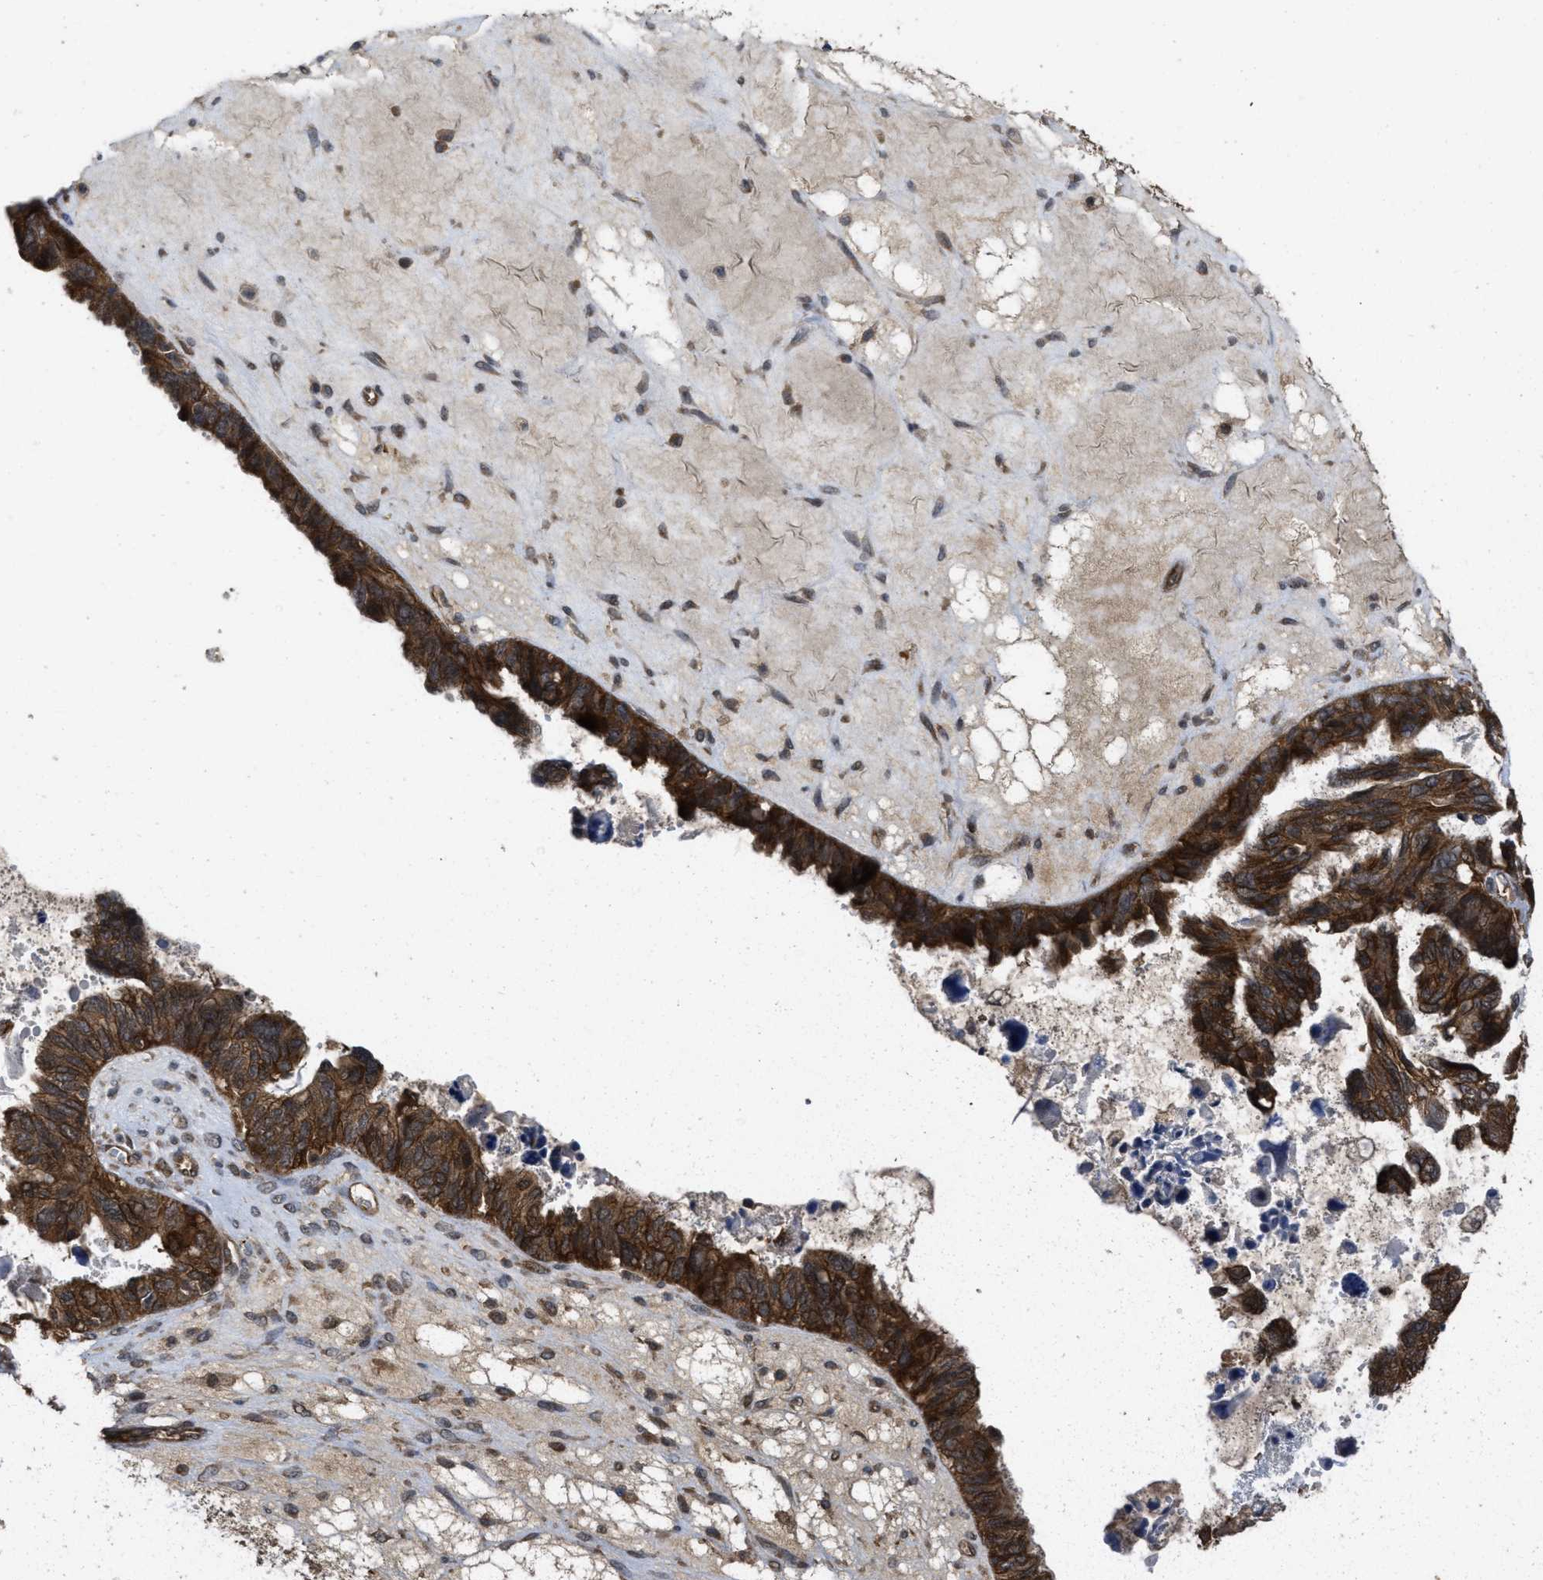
{"staining": {"intensity": "strong", "quantity": ">75%", "location": "cytoplasmic/membranous"}, "tissue": "ovarian cancer", "cell_type": "Tumor cells", "image_type": "cancer", "snomed": [{"axis": "morphology", "description": "Cystadenocarcinoma, serous, NOS"}, {"axis": "topography", "description": "Ovary"}], "caption": "High-power microscopy captured an immunohistochemistry (IHC) photomicrograph of serous cystadenocarcinoma (ovarian), revealing strong cytoplasmic/membranous staining in about >75% of tumor cells.", "gene": "FZD6", "patient": {"sex": "female", "age": 79}}